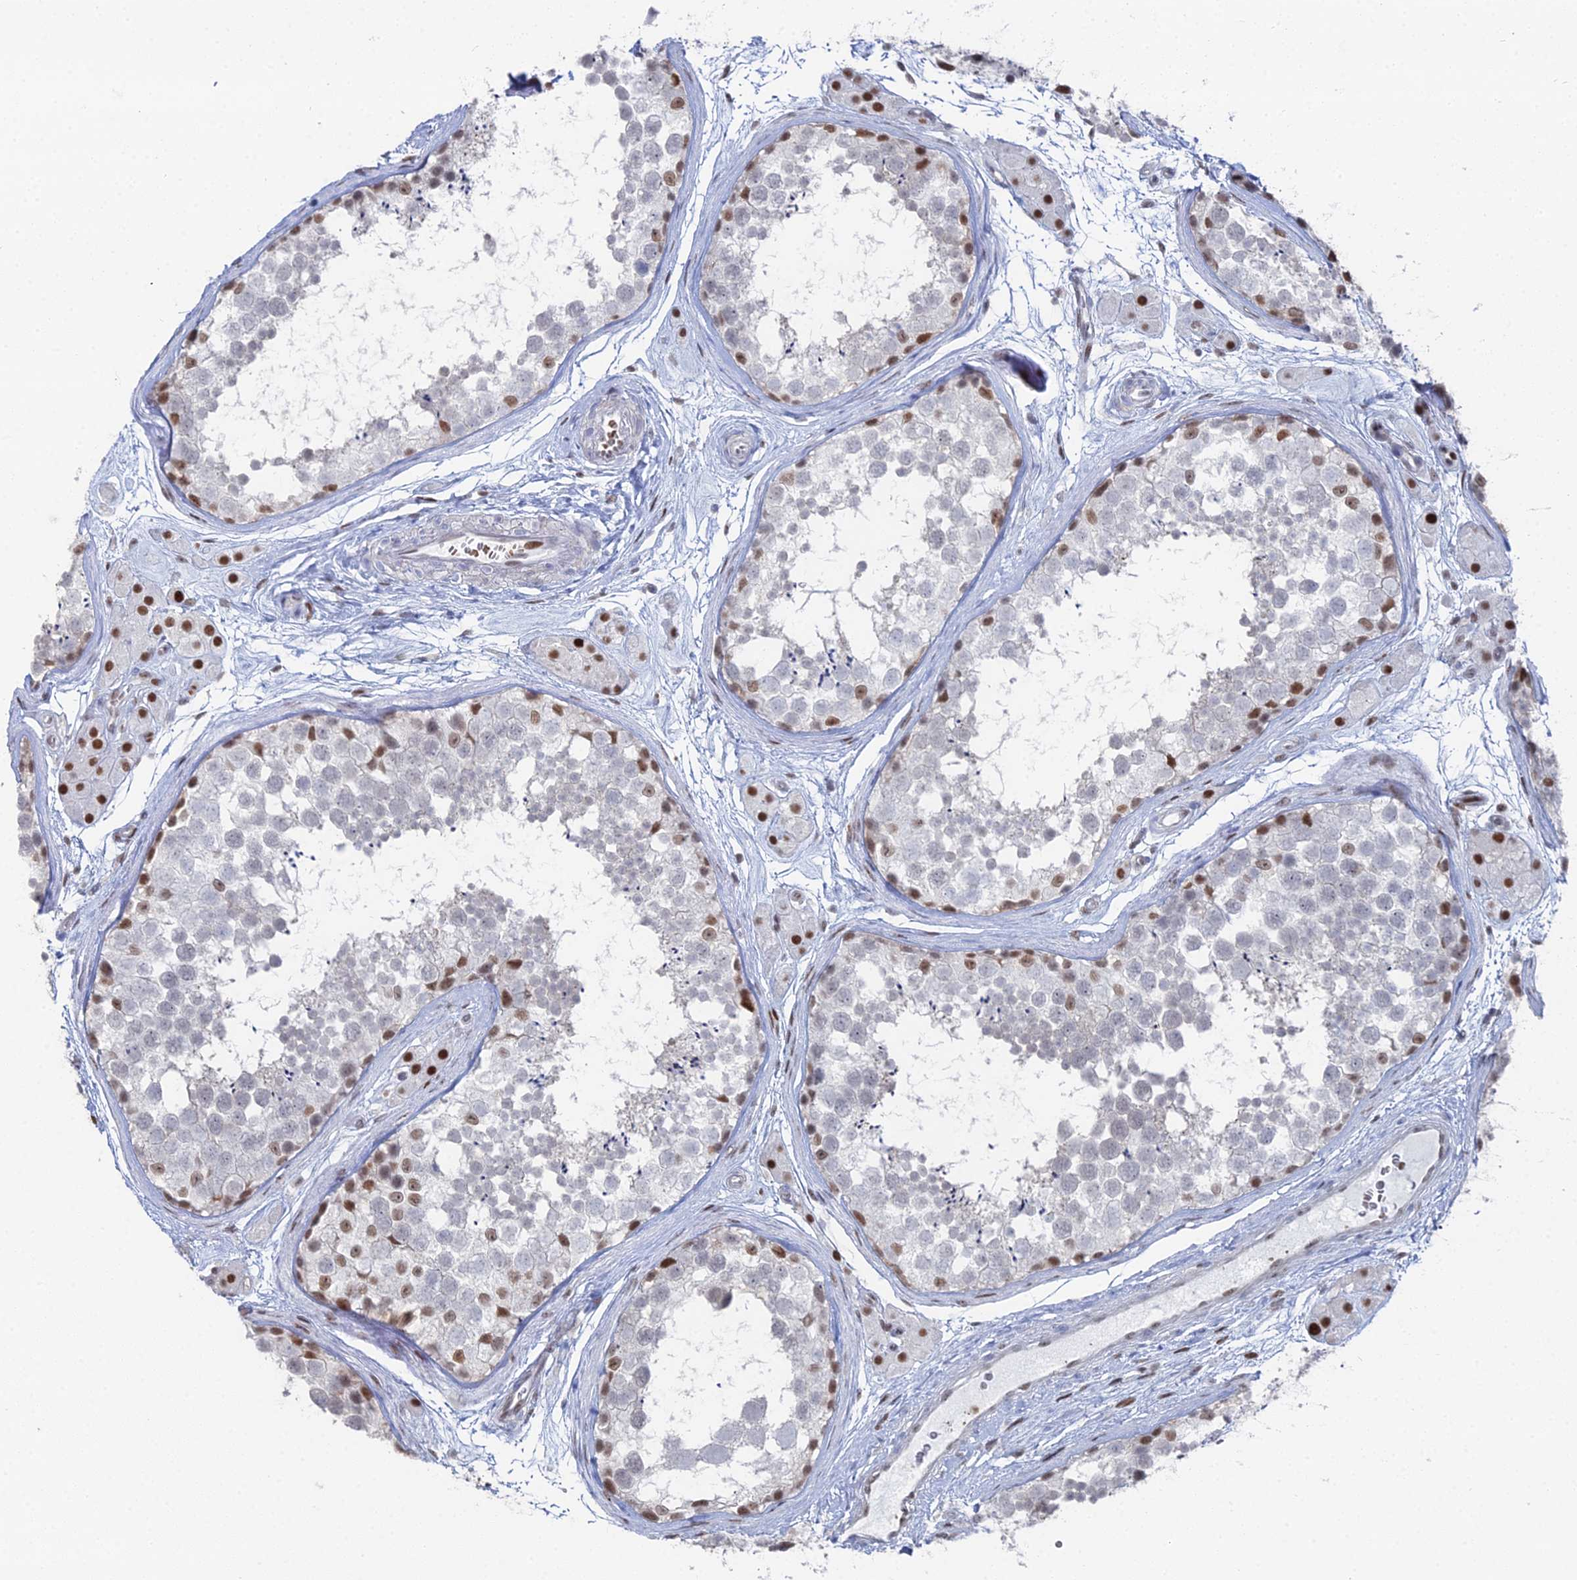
{"staining": {"intensity": "moderate", "quantity": "25%-75%", "location": "nuclear"}, "tissue": "testis", "cell_type": "Cells in seminiferous ducts", "image_type": "normal", "snomed": [{"axis": "morphology", "description": "Normal tissue, NOS"}, {"axis": "topography", "description": "Testis"}], "caption": "Protein positivity by immunohistochemistry (IHC) exhibits moderate nuclear expression in approximately 25%-75% of cells in seminiferous ducts in normal testis.", "gene": "GSC2", "patient": {"sex": "male", "age": 56}}